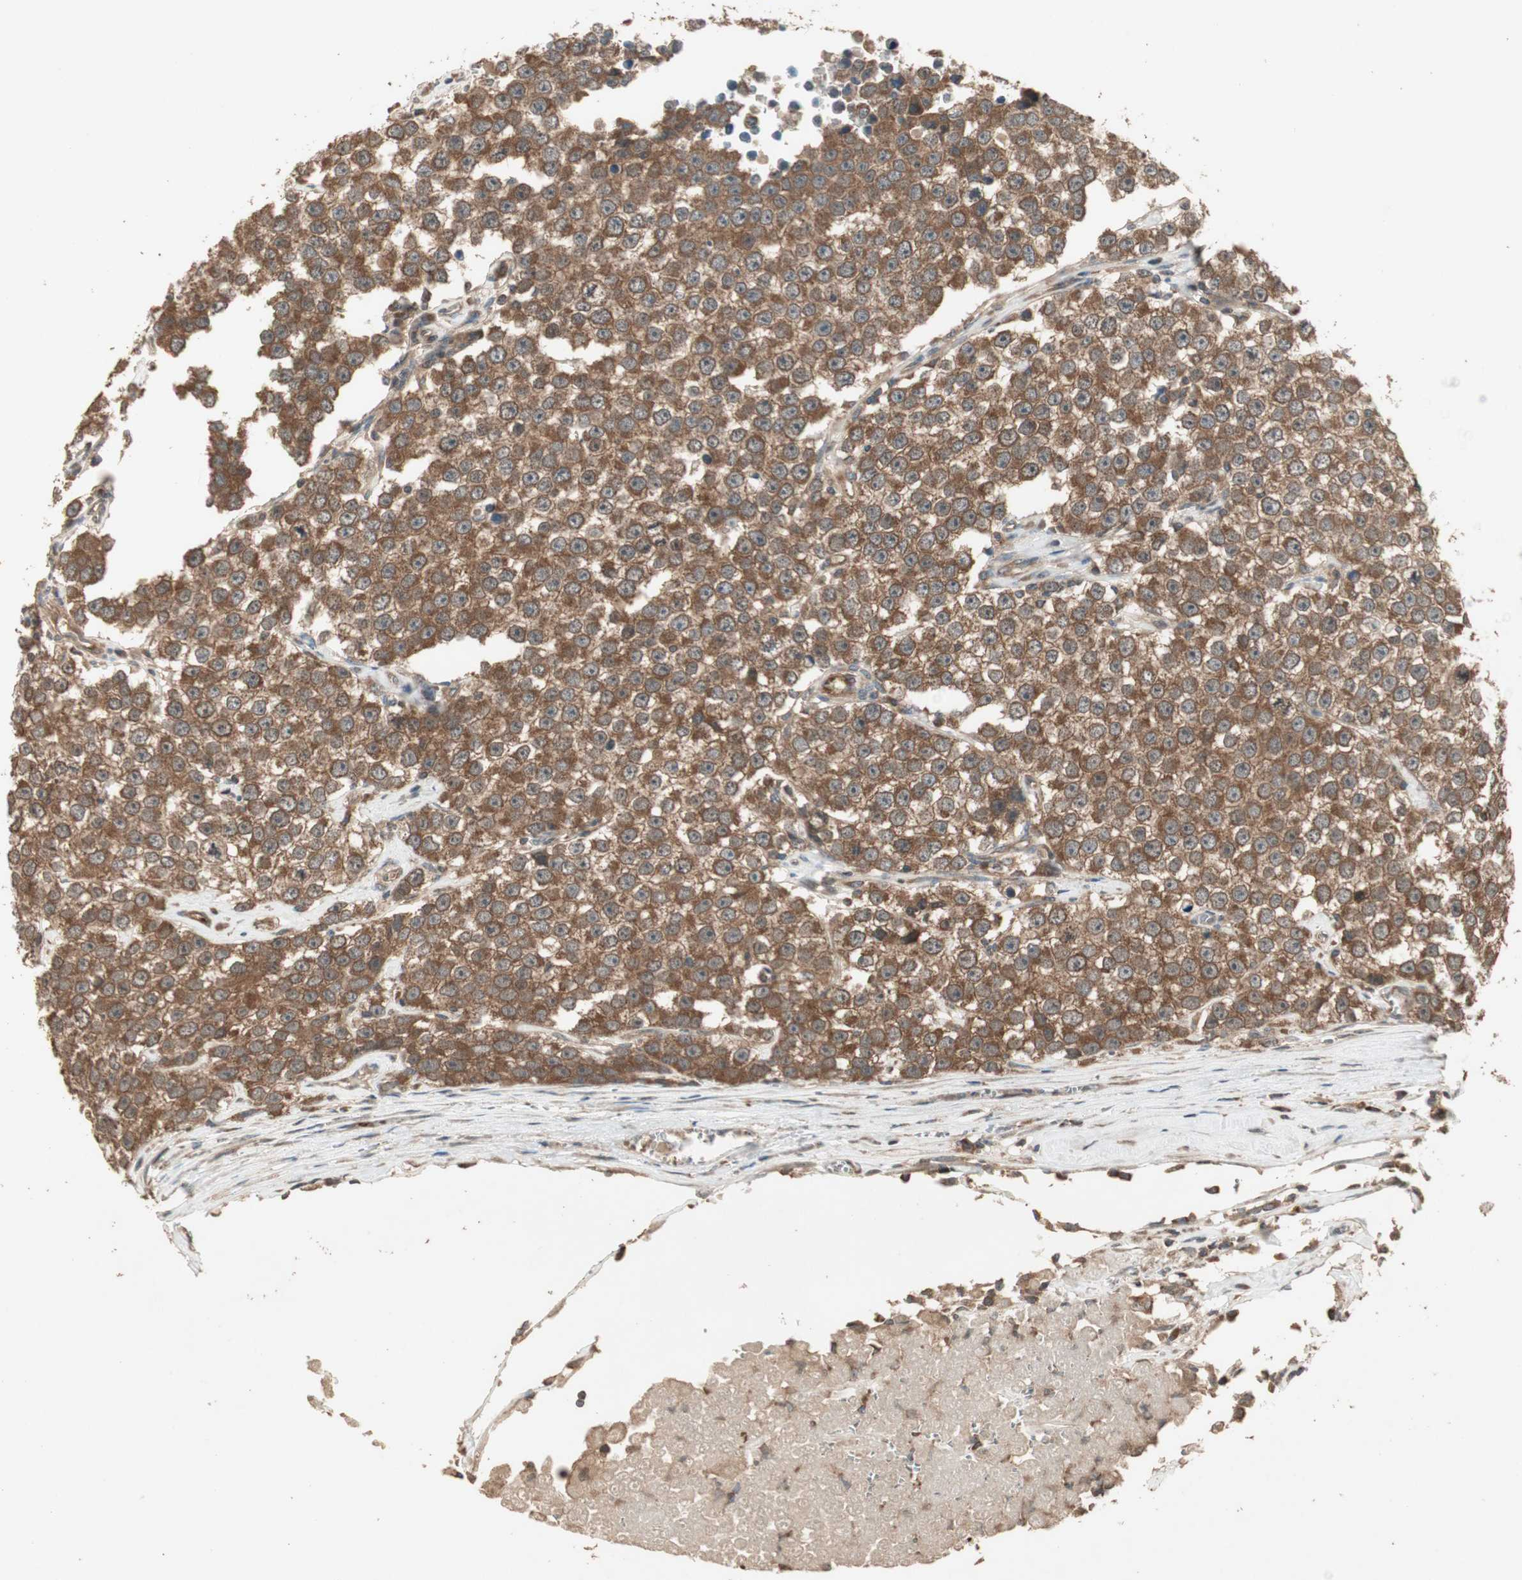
{"staining": {"intensity": "strong", "quantity": ">75%", "location": "cytoplasmic/membranous"}, "tissue": "testis cancer", "cell_type": "Tumor cells", "image_type": "cancer", "snomed": [{"axis": "morphology", "description": "Seminoma, NOS"}, {"axis": "morphology", "description": "Carcinoma, Embryonal, NOS"}, {"axis": "topography", "description": "Testis"}], "caption": "Protein staining of embryonal carcinoma (testis) tissue demonstrates strong cytoplasmic/membranous expression in approximately >75% of tumor cells.", "gene": "UBAC1", "patient": {"sex": "male", "age": 52}}